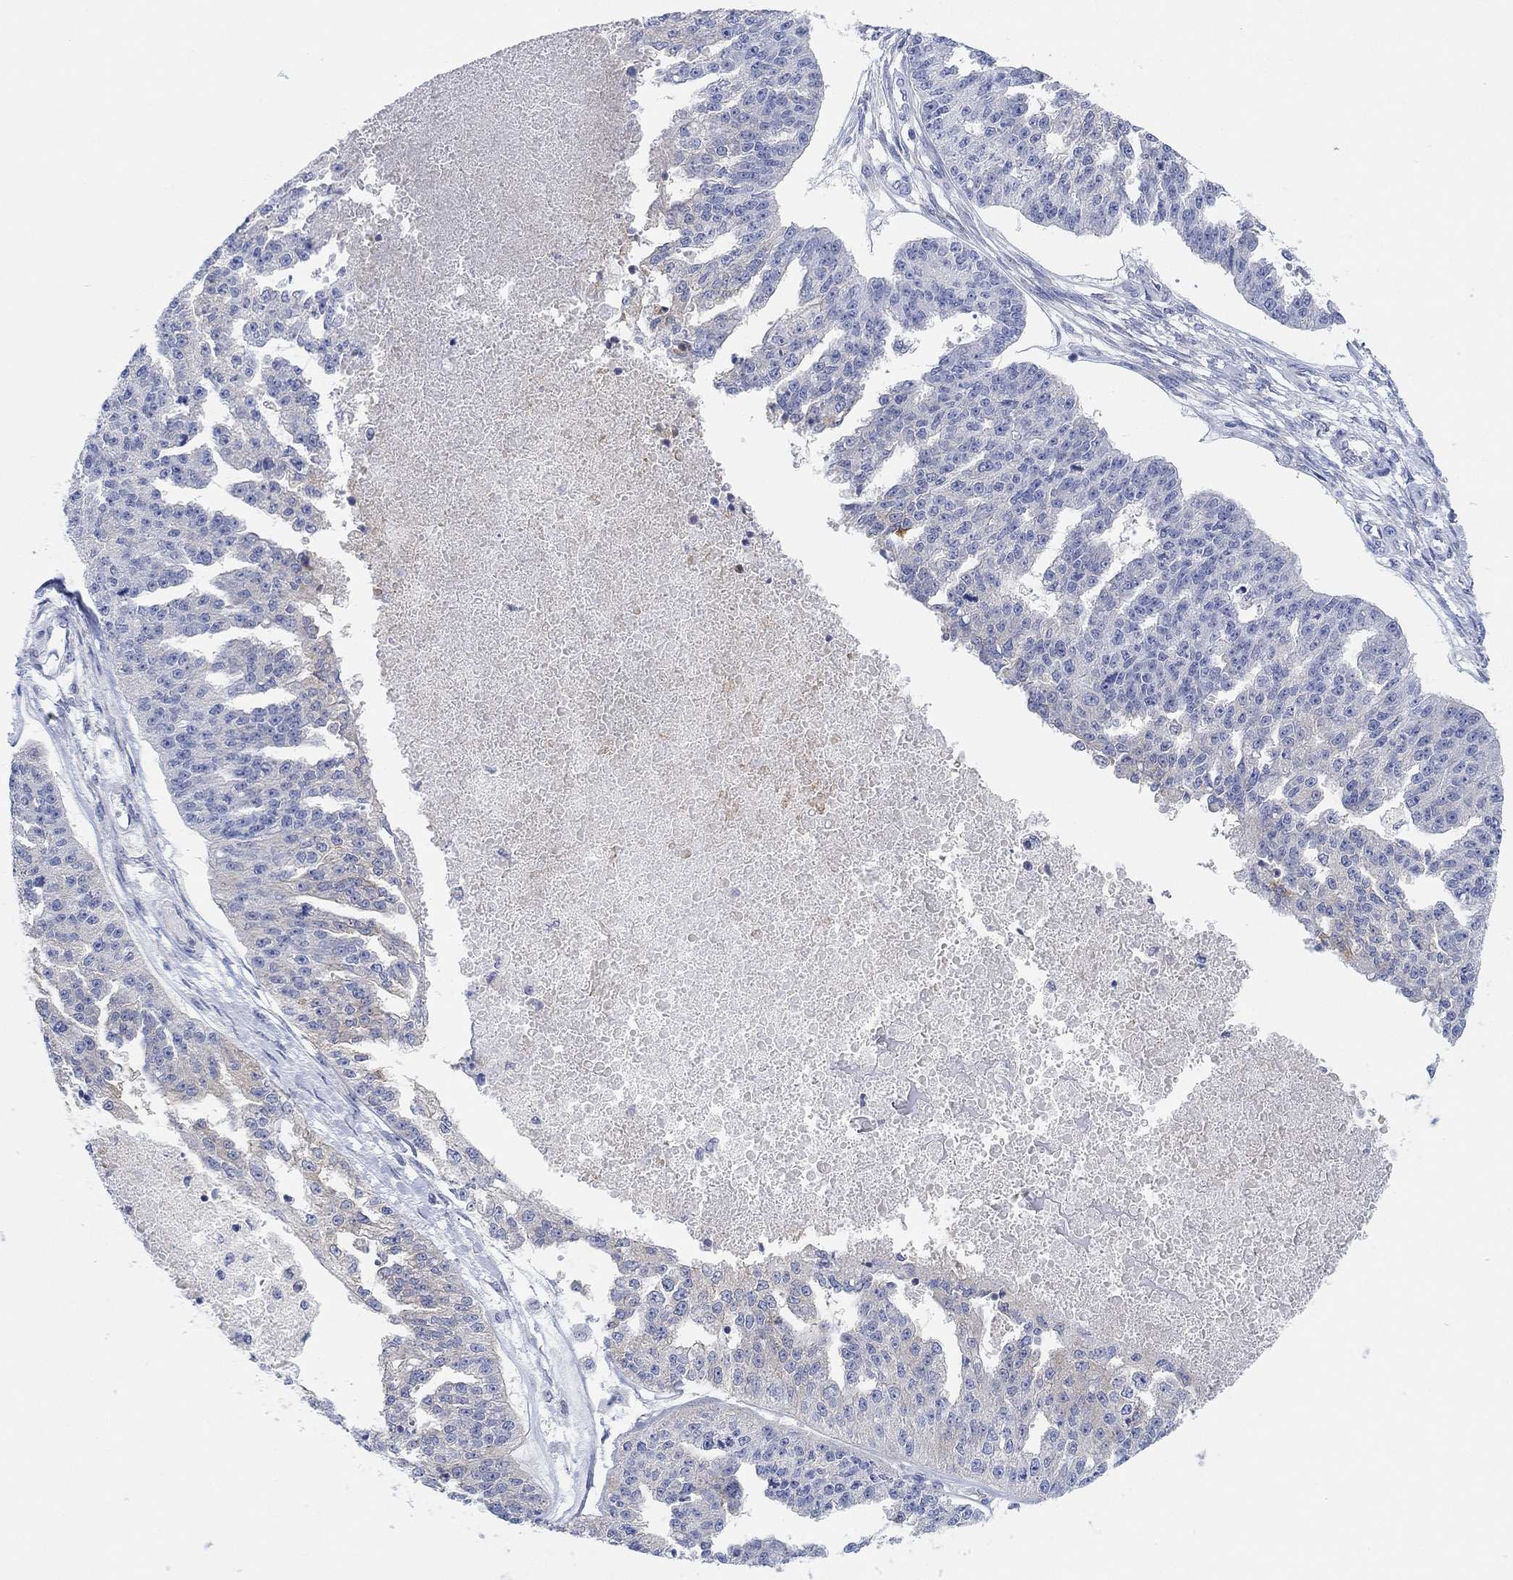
{"staining": {"intensity": "moderate", "quantity": "<25%", "location": "cytoplasmic/membranous"}, "tissue": "ovarian cancer", "cell_type": "Tumor cells", "image_type": "cancer", "snomed": [{"axis": "morphology", "description": "Cystadenocarcinoma, serous, NOS"}, {"axis": "topography", "description": "Ovary"}], "caption": "IHC of serous cystadenocarcinoma (ovarian) displays low levels of moderate cytoplasmic/membranous expression in about <25% of tumor cells.", "gene": "RGS1", "patient": {"sex": "female", "age": 58}}